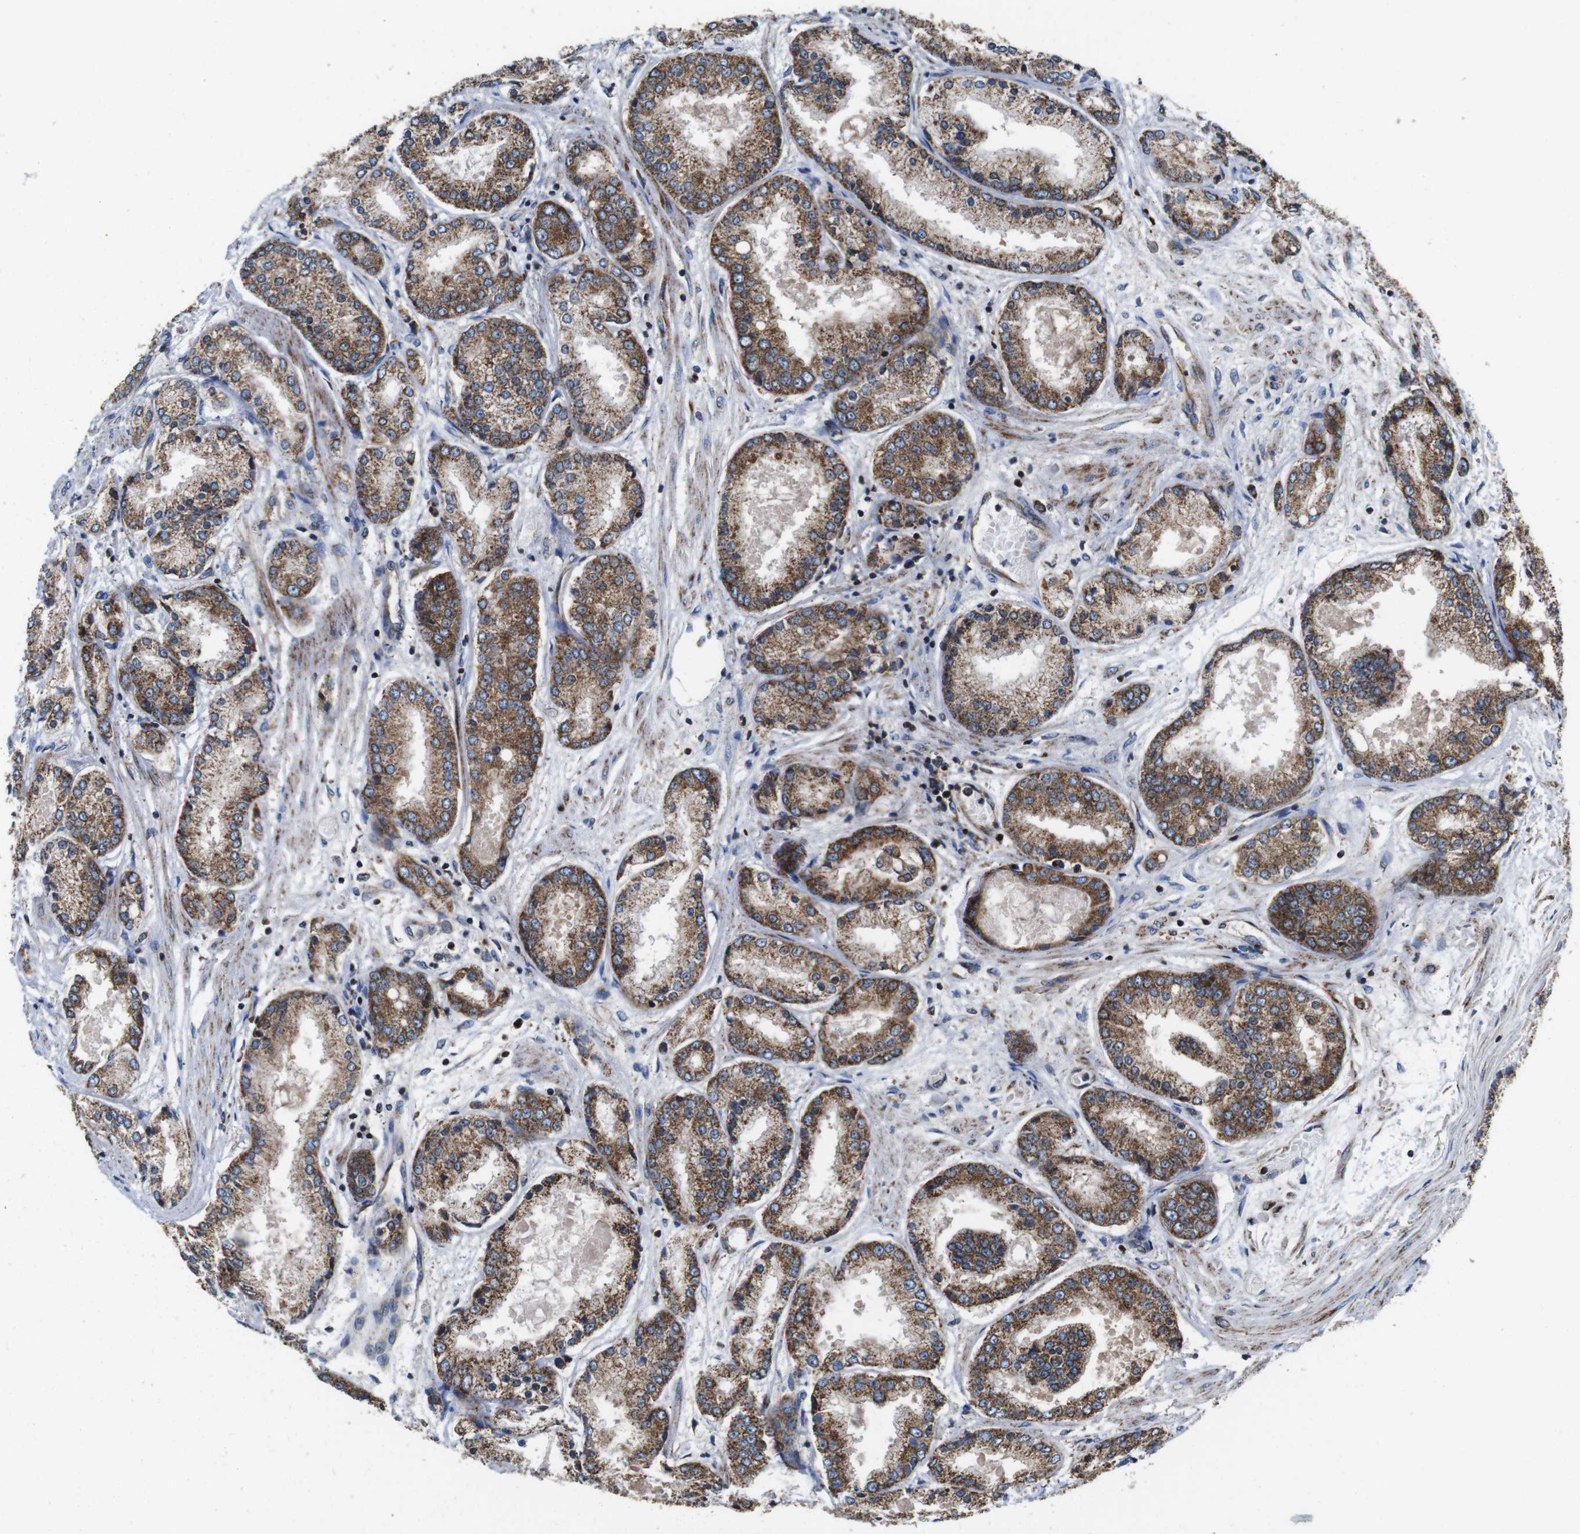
{"staining": {"intensity": "moderate", "quantity": ">75%", "location": "cytoplasmic/membranous"}, "tissue": "prostate cancer", "cell_type": "Tumor cells", "image_type": "cancer", "snomed": [{"axis": "morphology", "description": "Adenocarcinoma, High grade"}, {"axis": "topography", "description": "Prostate"}], "caption": "Immunohistochemical staining of prostate cancer (high-grade adenocarcinoma) demonstrates moderate cytoplasmic/membranous protein positivity in approximately >75% of tumor cells.", "gene": "HK1", "patient": {"sex": "male", "age": 59}}